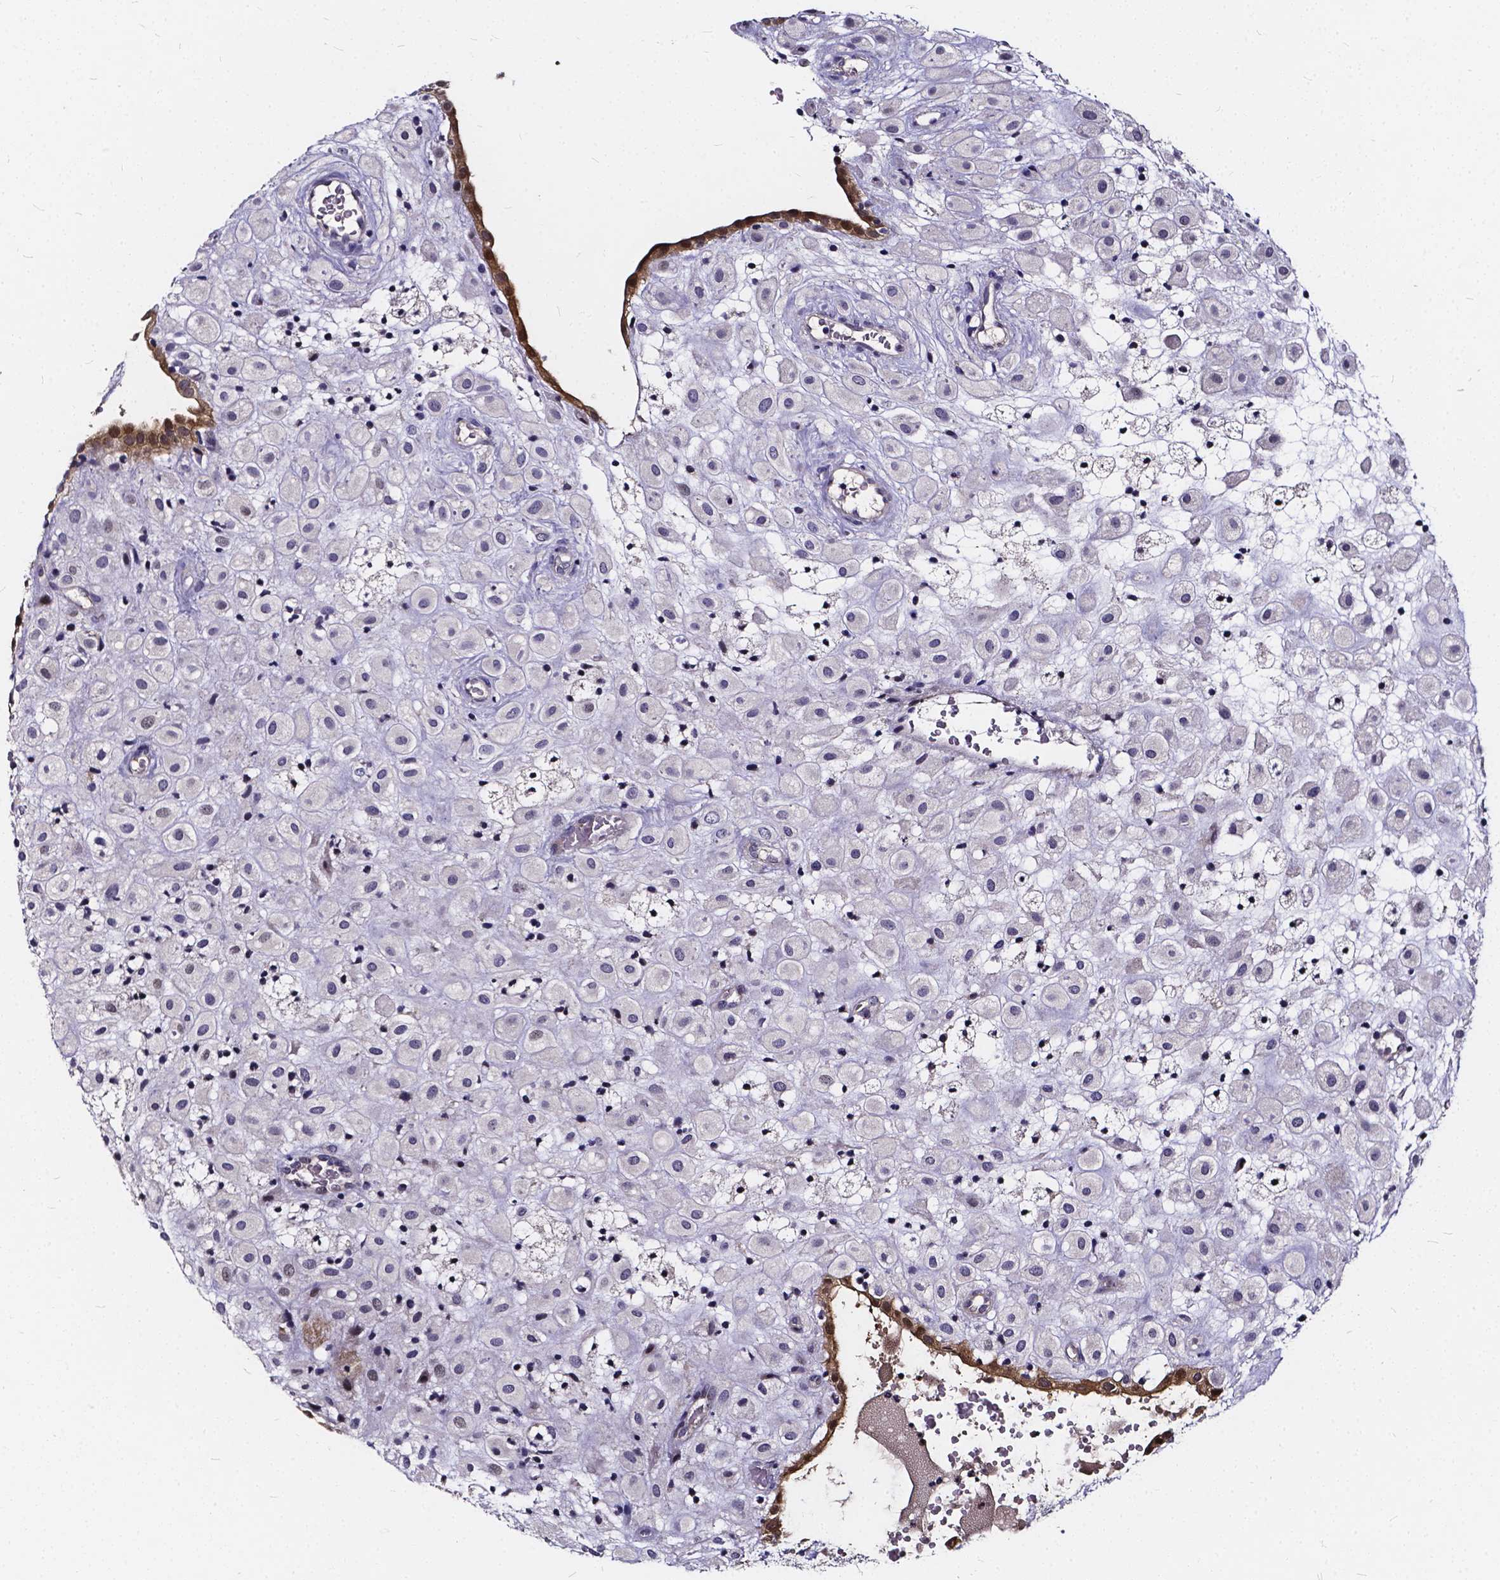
{"staining": {"intensity": "negative", "quantity": "none", "location": "none"}, "tissue": "placenta", "cell_type": "Decidual cells", "image_type": "normal", "snomed": [{"axis": "morphology", "description": "Normal tissue, NOS"}, {"axis": "topography", "description": "Placenta"}], "caption": "Placenta stained for a protein using IHC reveals no expression decidual cells.", "gene": "SOWAHA", "patient": {"sex": "female", "age": 24}}